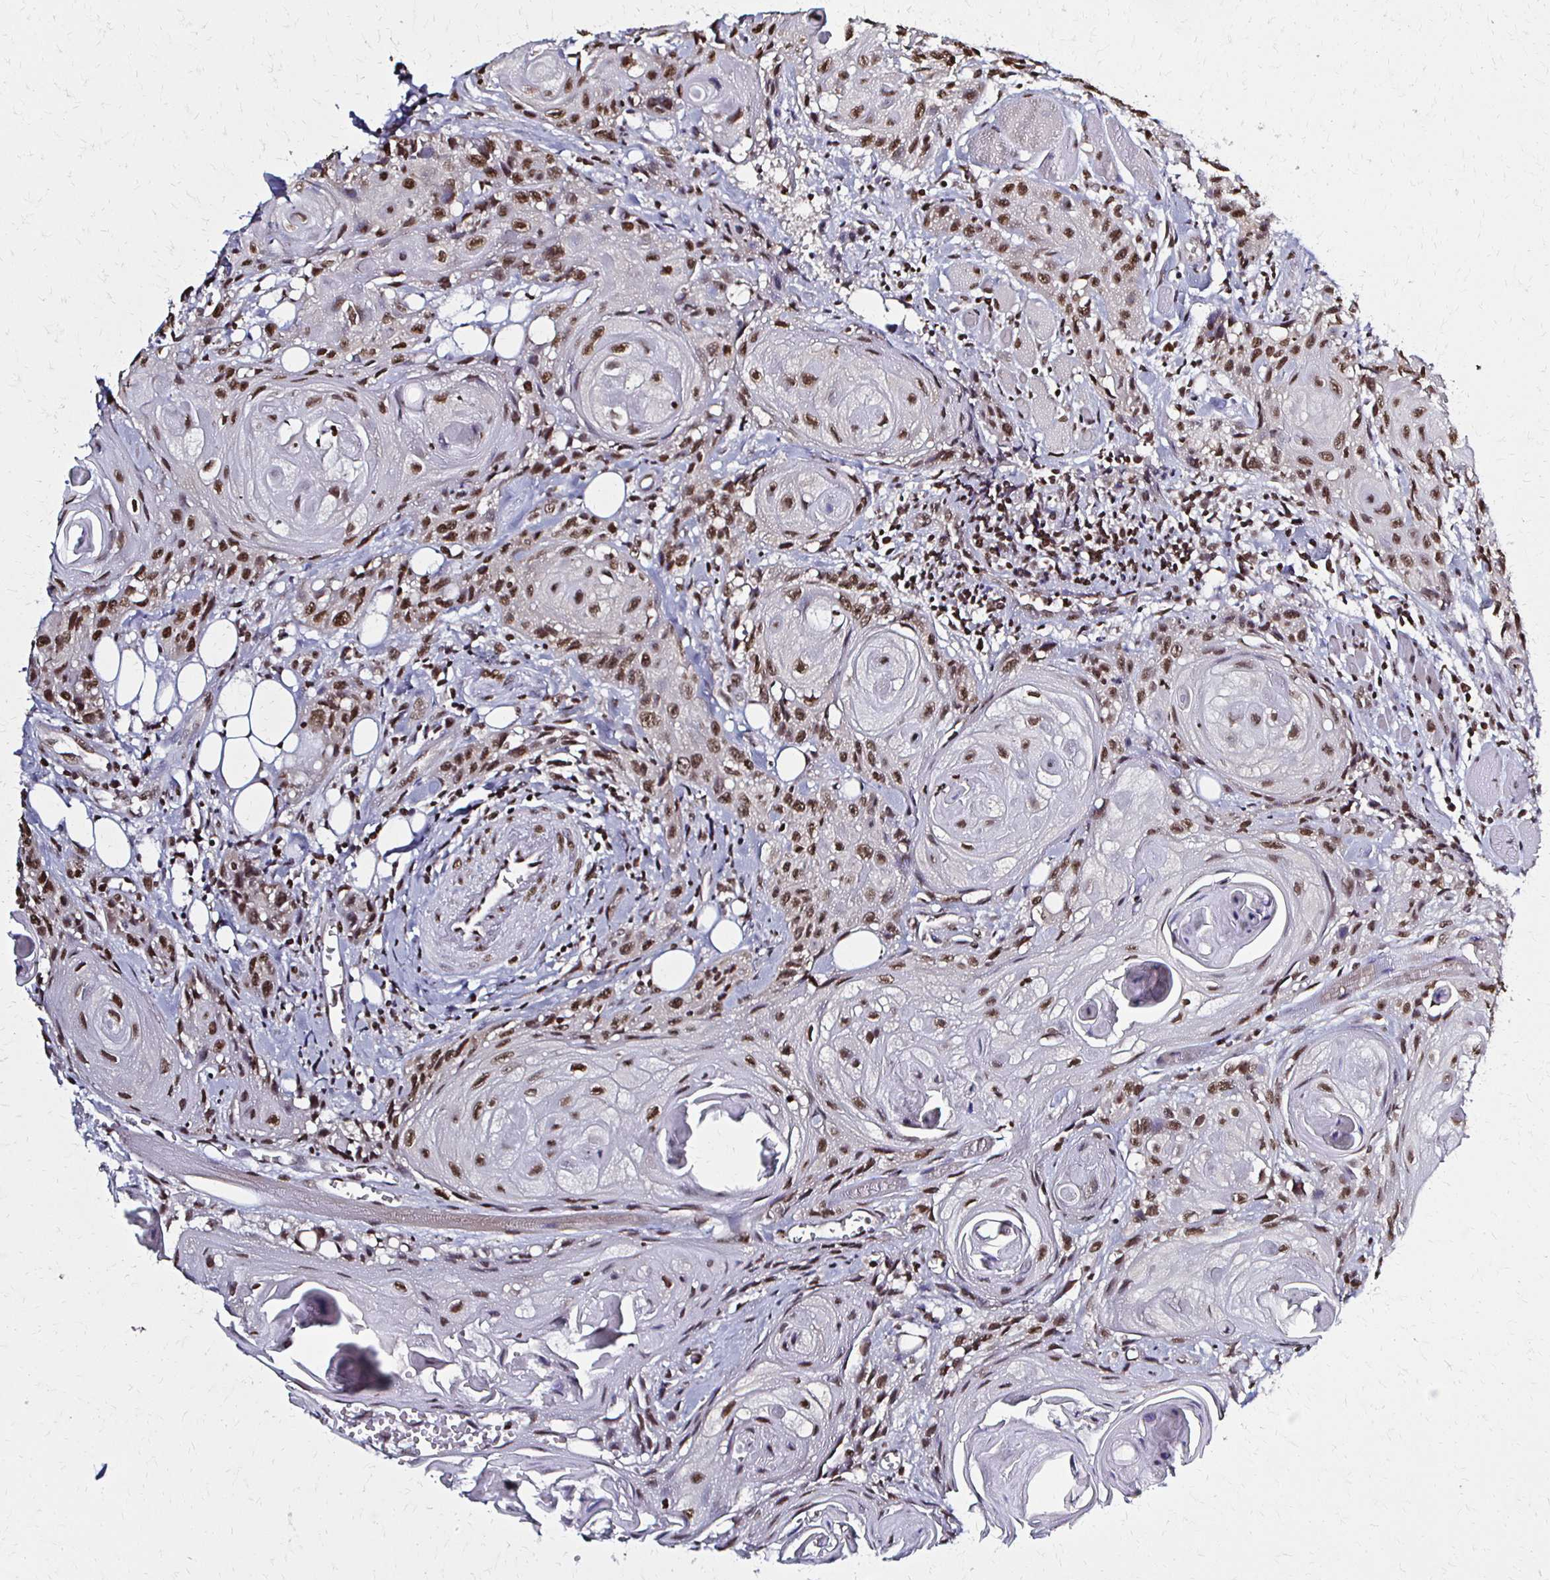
{"staining": {"intensity": "moderate", "quantity": ">75%", "location": "nuclear"}, "tissue": "head and neck cancer", "cell_type": "Tumor cells", "image_type": "cancer", "snomed": [{"axis": "morphology", "description": "Squamous cell carcinoma, NOS"}, {"axis": "topography", "description": "Oral tissue"}, {"axis": "topography", "description": "Head-Neck"}], "caption": "Head and neck cancer stained for a protein (brown) reveals moderate nuclear positive expression in approximately >75% of tumor cells.", "gene": "HOXA9", "patient": {"sex": "male", "age": 58}}